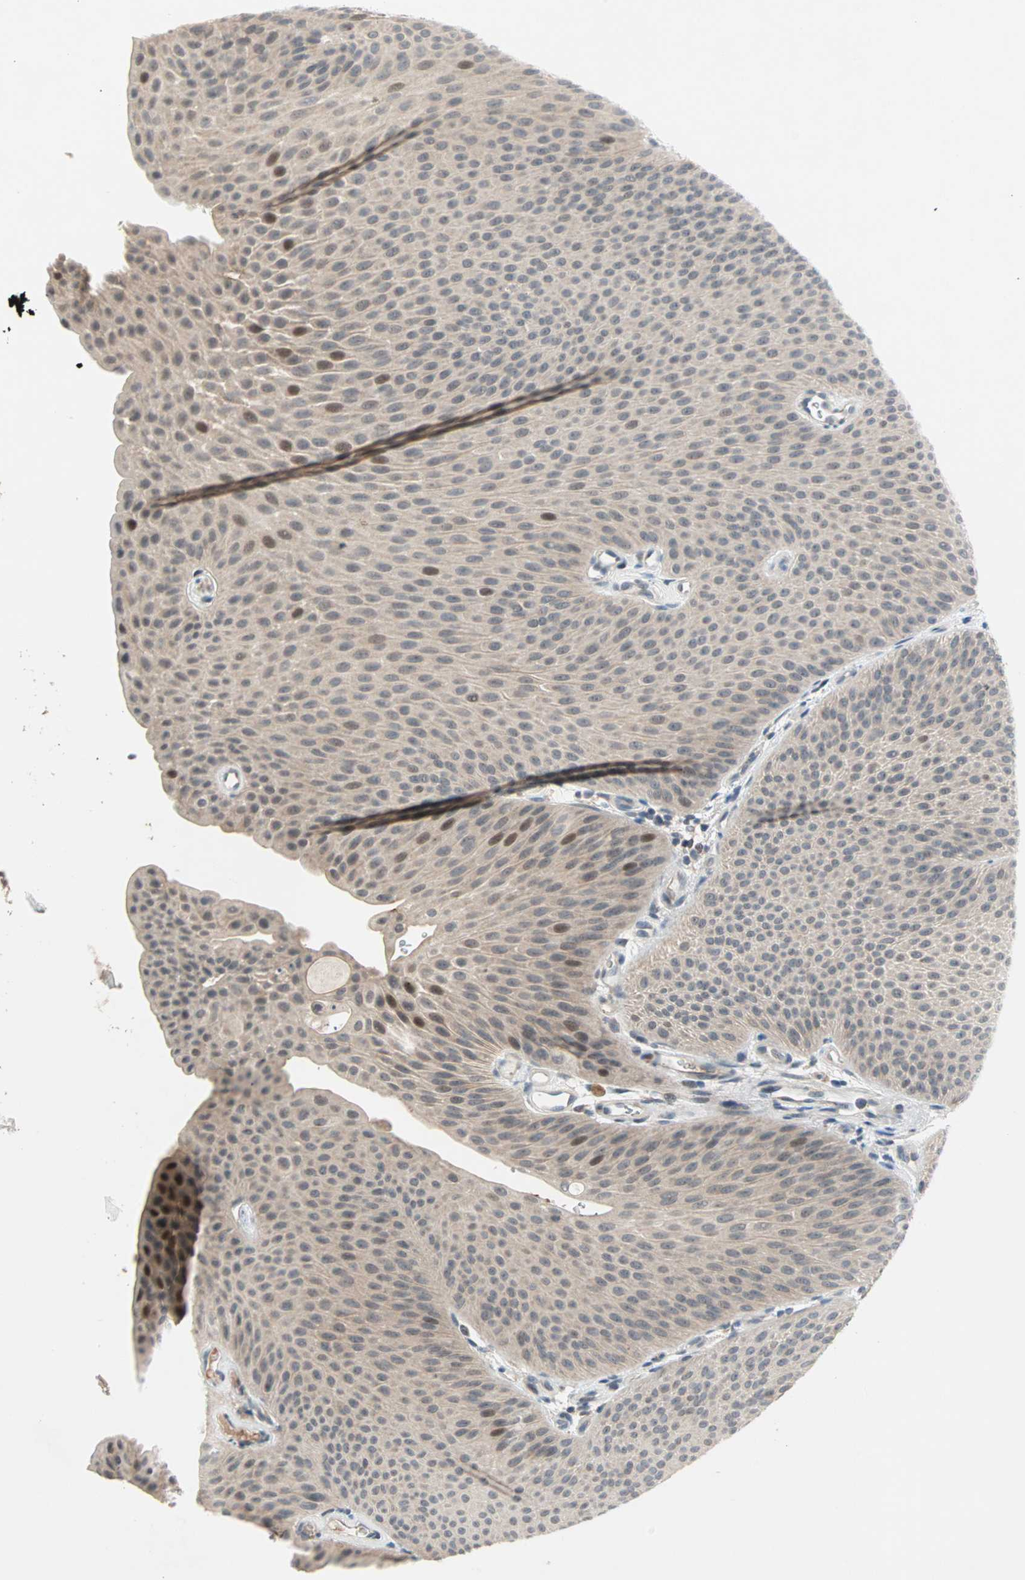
{"staining": {"intensity": "weak", "quantity": ">75%", "location": "nuclear"}, "tissue": "urothelial cancer", "cell_type": "Tumor cells", "image_type": "cancer", "snomed": [{"axis": "morphology", "description": "Urothelial carcinoma, Low grade"}, {"axis": "topography", "description": "Urinary bladder"}], "caption": "Protein expression analysis of human urothelial cancer reveals weak nuclear staining in about >75% of tumor cells.", "gene": "PROS1", "patient": {"sex": "female", "age": 60}}